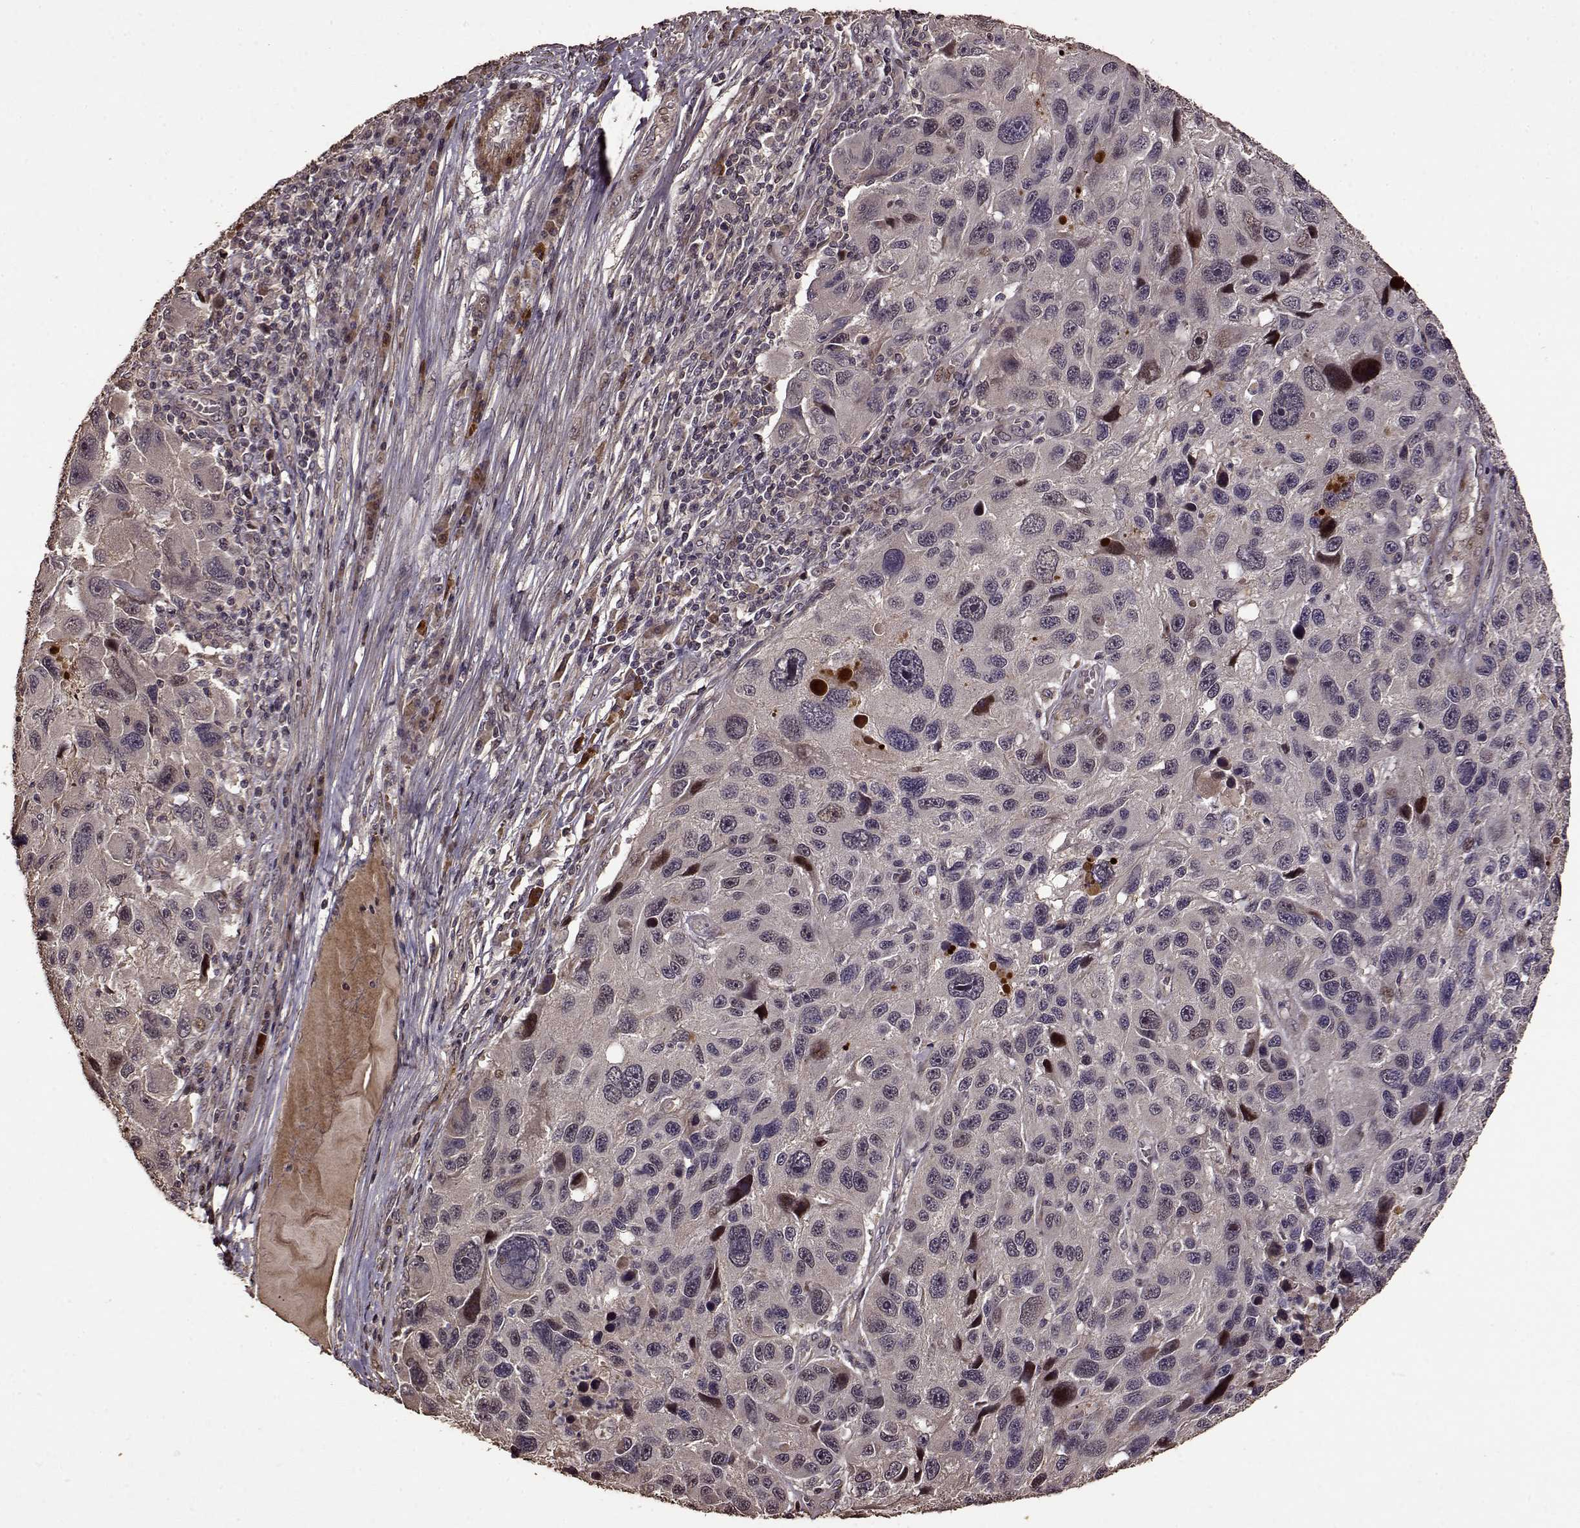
{"staining": {"intensity": "weak", "quantity": "<25%", "location": "cytoplasmic/membranous"}, "tissue": "melanoma", "cell_type": "Tumor cells", "image_type": "cancer", "snomed": [{"axis": "morphology", "description": "Malignant melanoma, NOS"}, {"axis": "topography", "description": "Skin"}], "caption": "DAB (3,3'-diaminobenzidine) immunohistochemical staining of melanoma demonstrates no significant expression in tumor cells.", "gene": "FBXW11", "patient": {"sex": "male", "age": 53}}